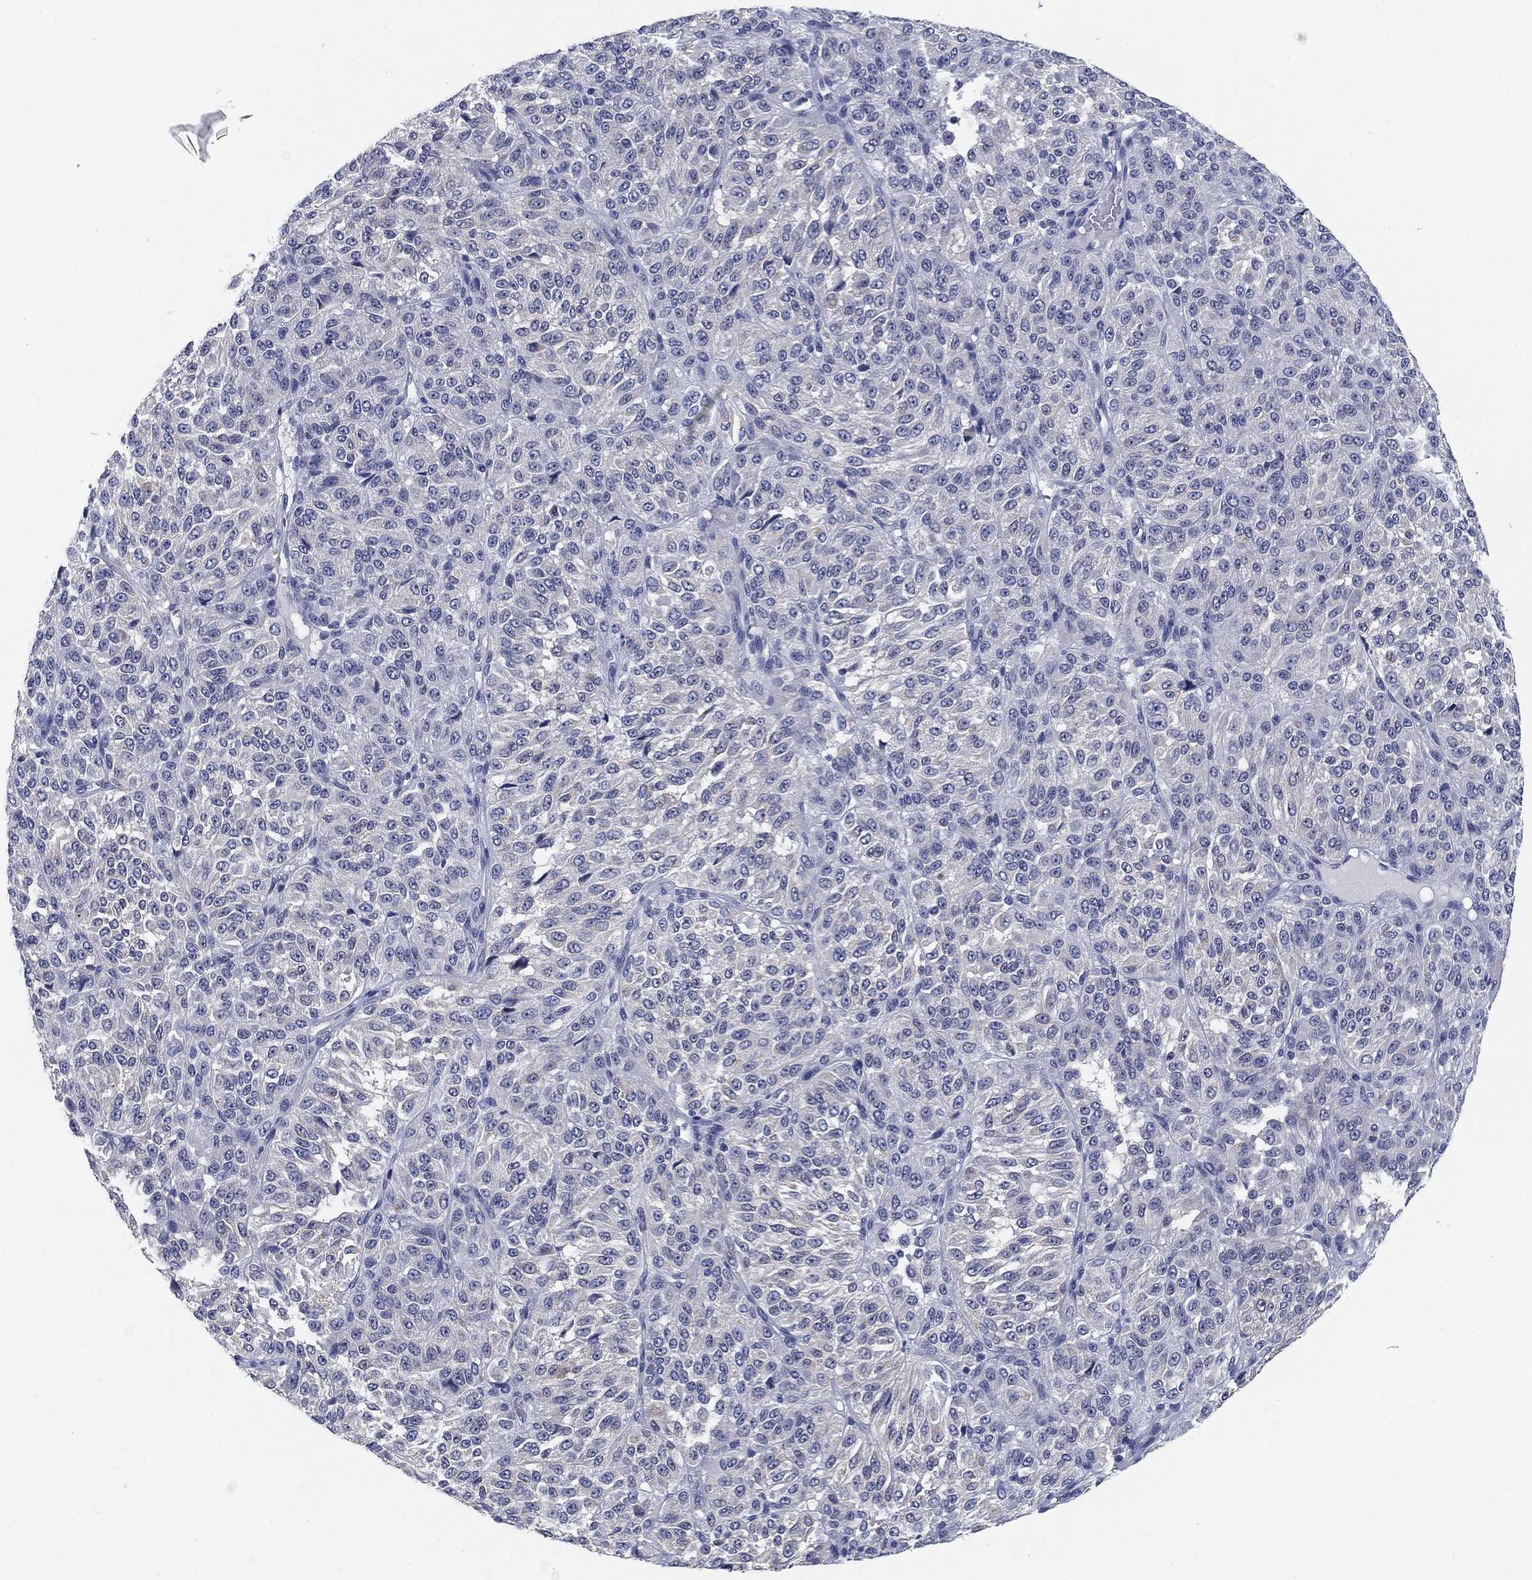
{"staining": {"intensity": "negative", "quantity": "none", "location": "none"}, "tissue": "melanoma", "cell_type": "Tumor cells", "image_type": "cancer", "snomed": [{"axis": "morphology", "description": "Malignant melanoma, Metastatic site"}, {"axis": "topography", "description": "Brain"}], "caption": "Tumor cells show no significant expression in melanoma.", "gene": "CLUL1", "patient": {"sex": "female", "age": 56}}